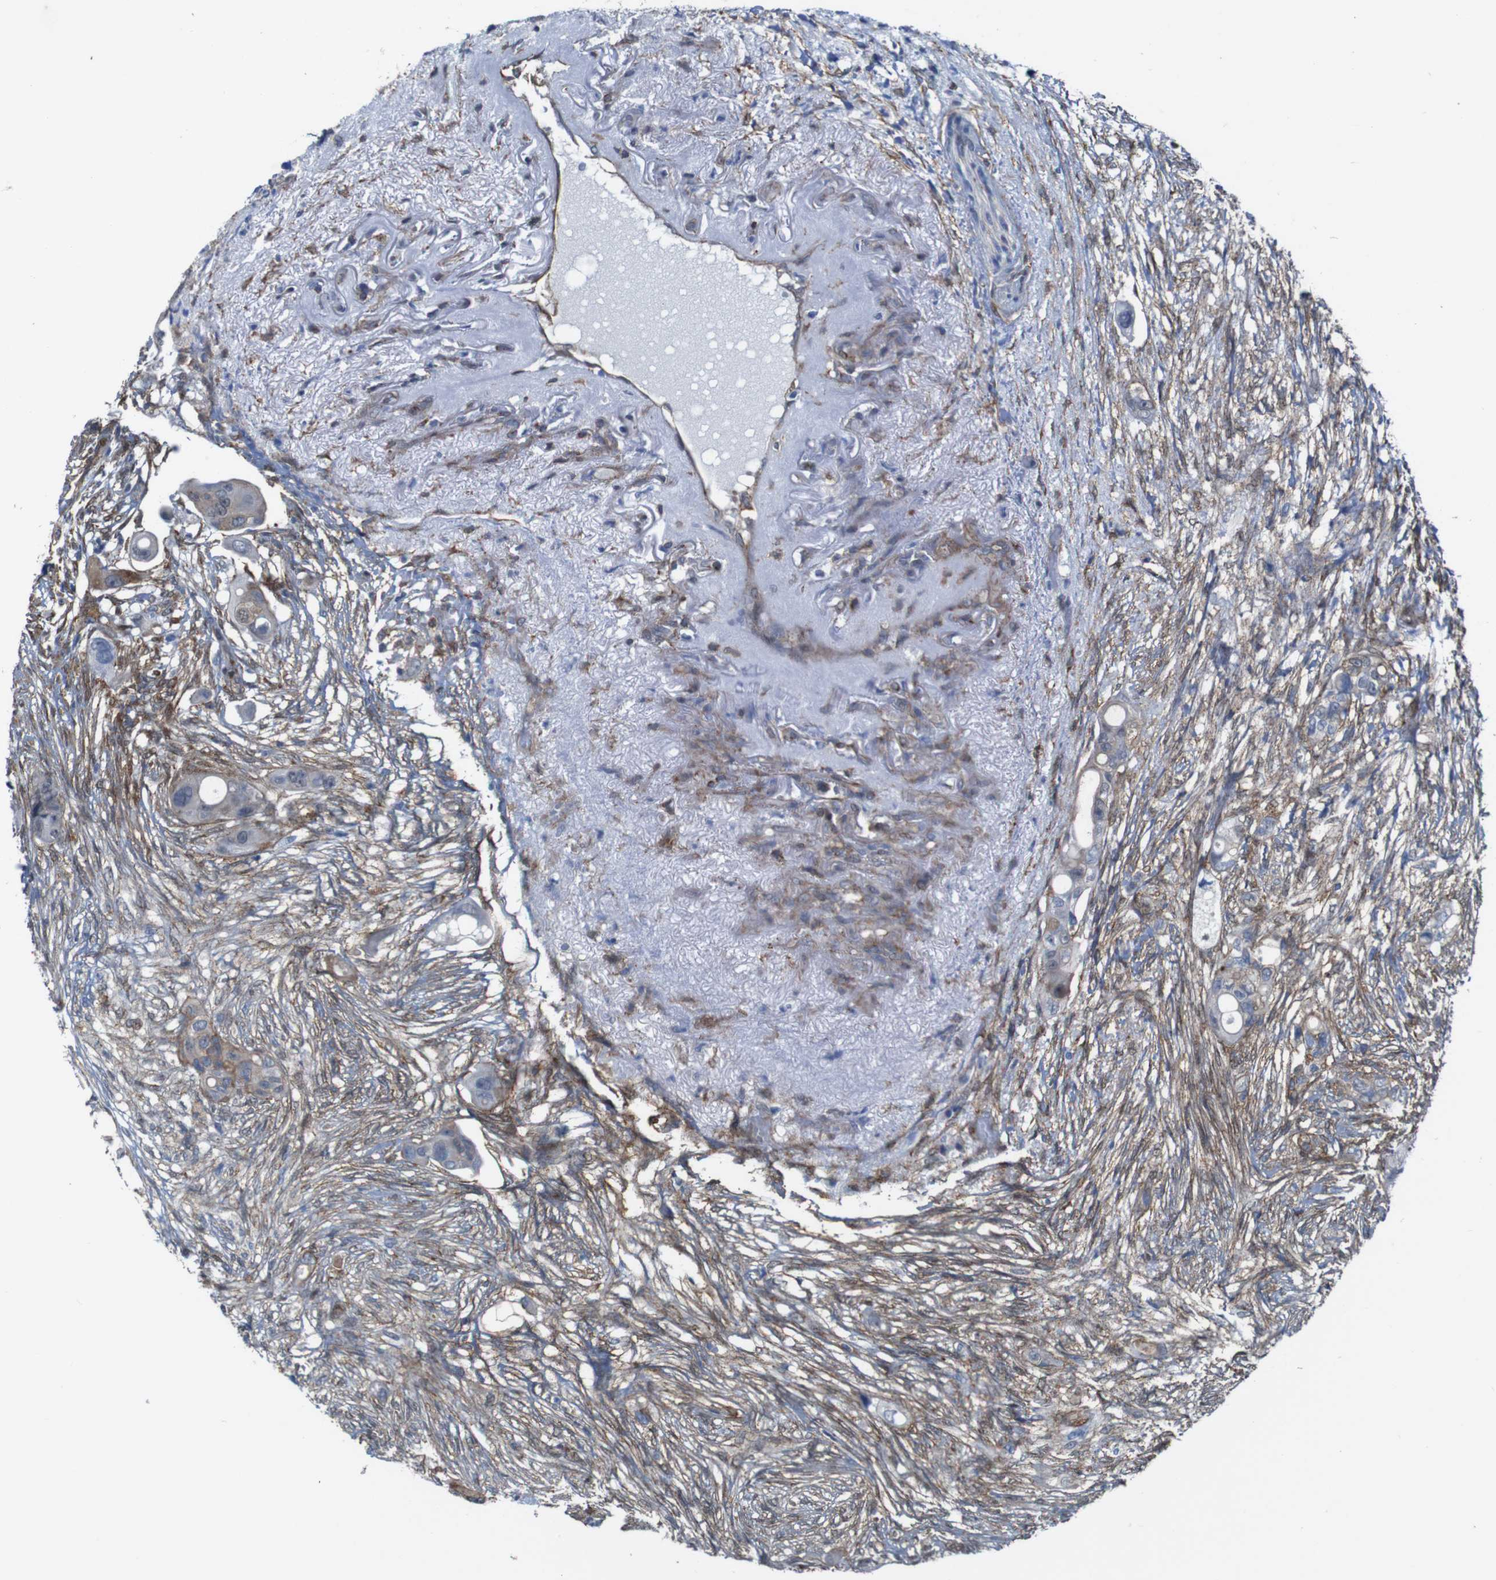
{"staining": {"intensity": "weak", "quantity": "25%-75%", "location": "cytoplasmic/membranous"}, "tissue": "colorectal cancer", "cell_type": "Tumor cells", "image_type": "cancer", "snomed": [{"axis": "morphology", "description": "Adenocarcinoma, NOS"}, {"axis": "topography", "description": "Colon"}], "caption": "Immunohistochemistry (IHC) of human adenocarcinoma (colorectal) shows low levels of weak cytoplasmic/membranous expression in approximately 25%-75% of tumor cells. (Brightfield microscopy of DAB IHC at high magnification).", "gene": "PTGER4", "patient": {"sex": "female", "age": 57}}